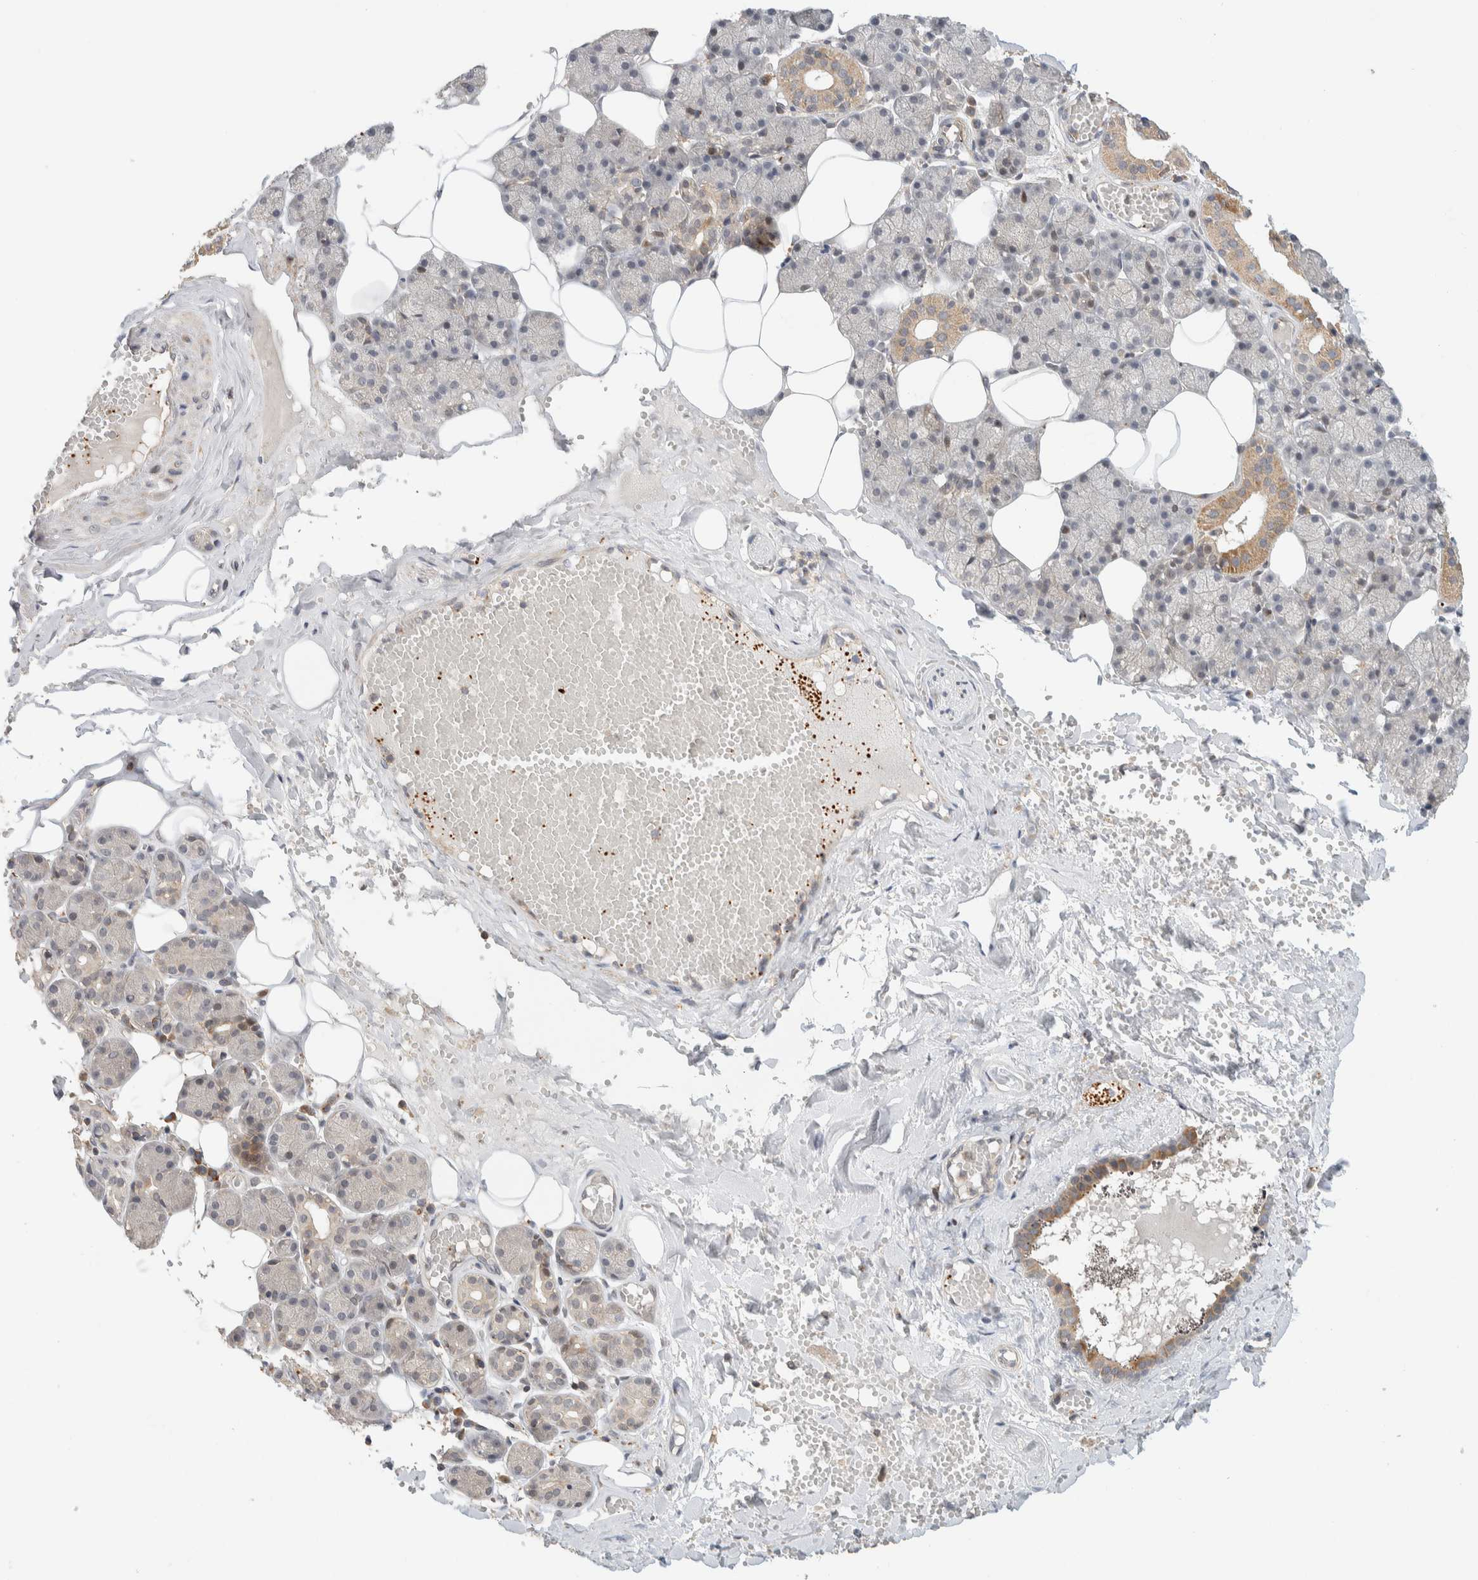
{"staining": {"intensity": "weak", "quantity": "25%-75%", "location": "cytoplasmic/membranous"}, "tissue": "salivary gland", "cell_type": "Glandular cells", "image_type": "normal", "snomed": [{"axis": "morphology", "description": "Normal tissue, NOS"}, {"axis": "topography", "description": "Salivary gland"}], "caption": "Immunohistochemistry of benign human salivary gland reveals low levels of weak cytoplasmic/membranous positivity in about 25%-75% of glandular cells.", "gene": "KIF9", "patient": {"sex": "male", "age": 62}}